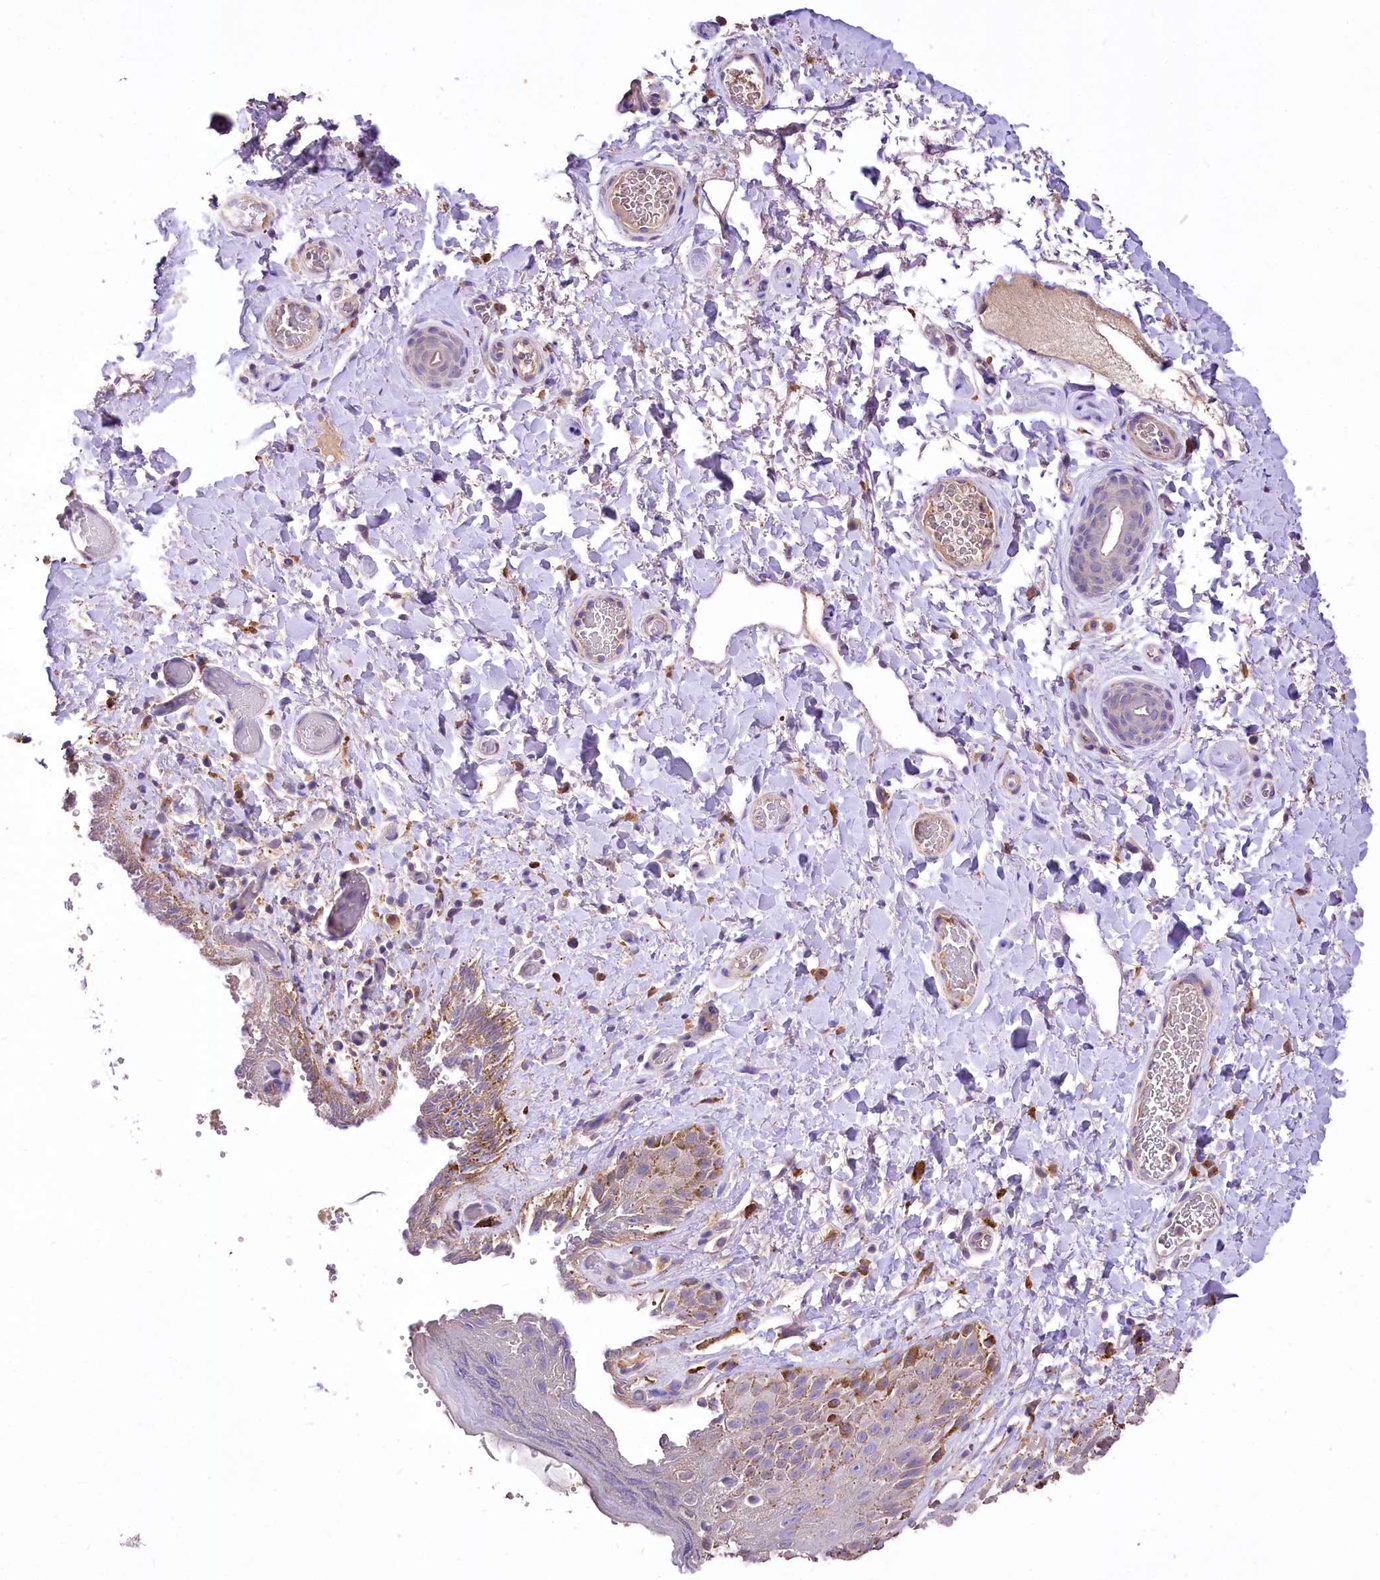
{"staining": {"intensity": "moderate", "quantity": "<25%", "location": "cytoplasmic/membranous"}, "tissue": "skin", "cell_type": "Epidermal cells", "image_type": "normal", "snomed": [{"axis": "morphology", "description": "Normal tissue, NOS"}, {"axis": "topography", "description": "Anal"}], "caption": "Immunohistochemical staining of benign skin reveals low levels of moderate cytoplasmic/membranous staining in about <25% of epidermal cells.", "gene": "PCYOX1L", "patient": {"sex": "male", "age": 44}}